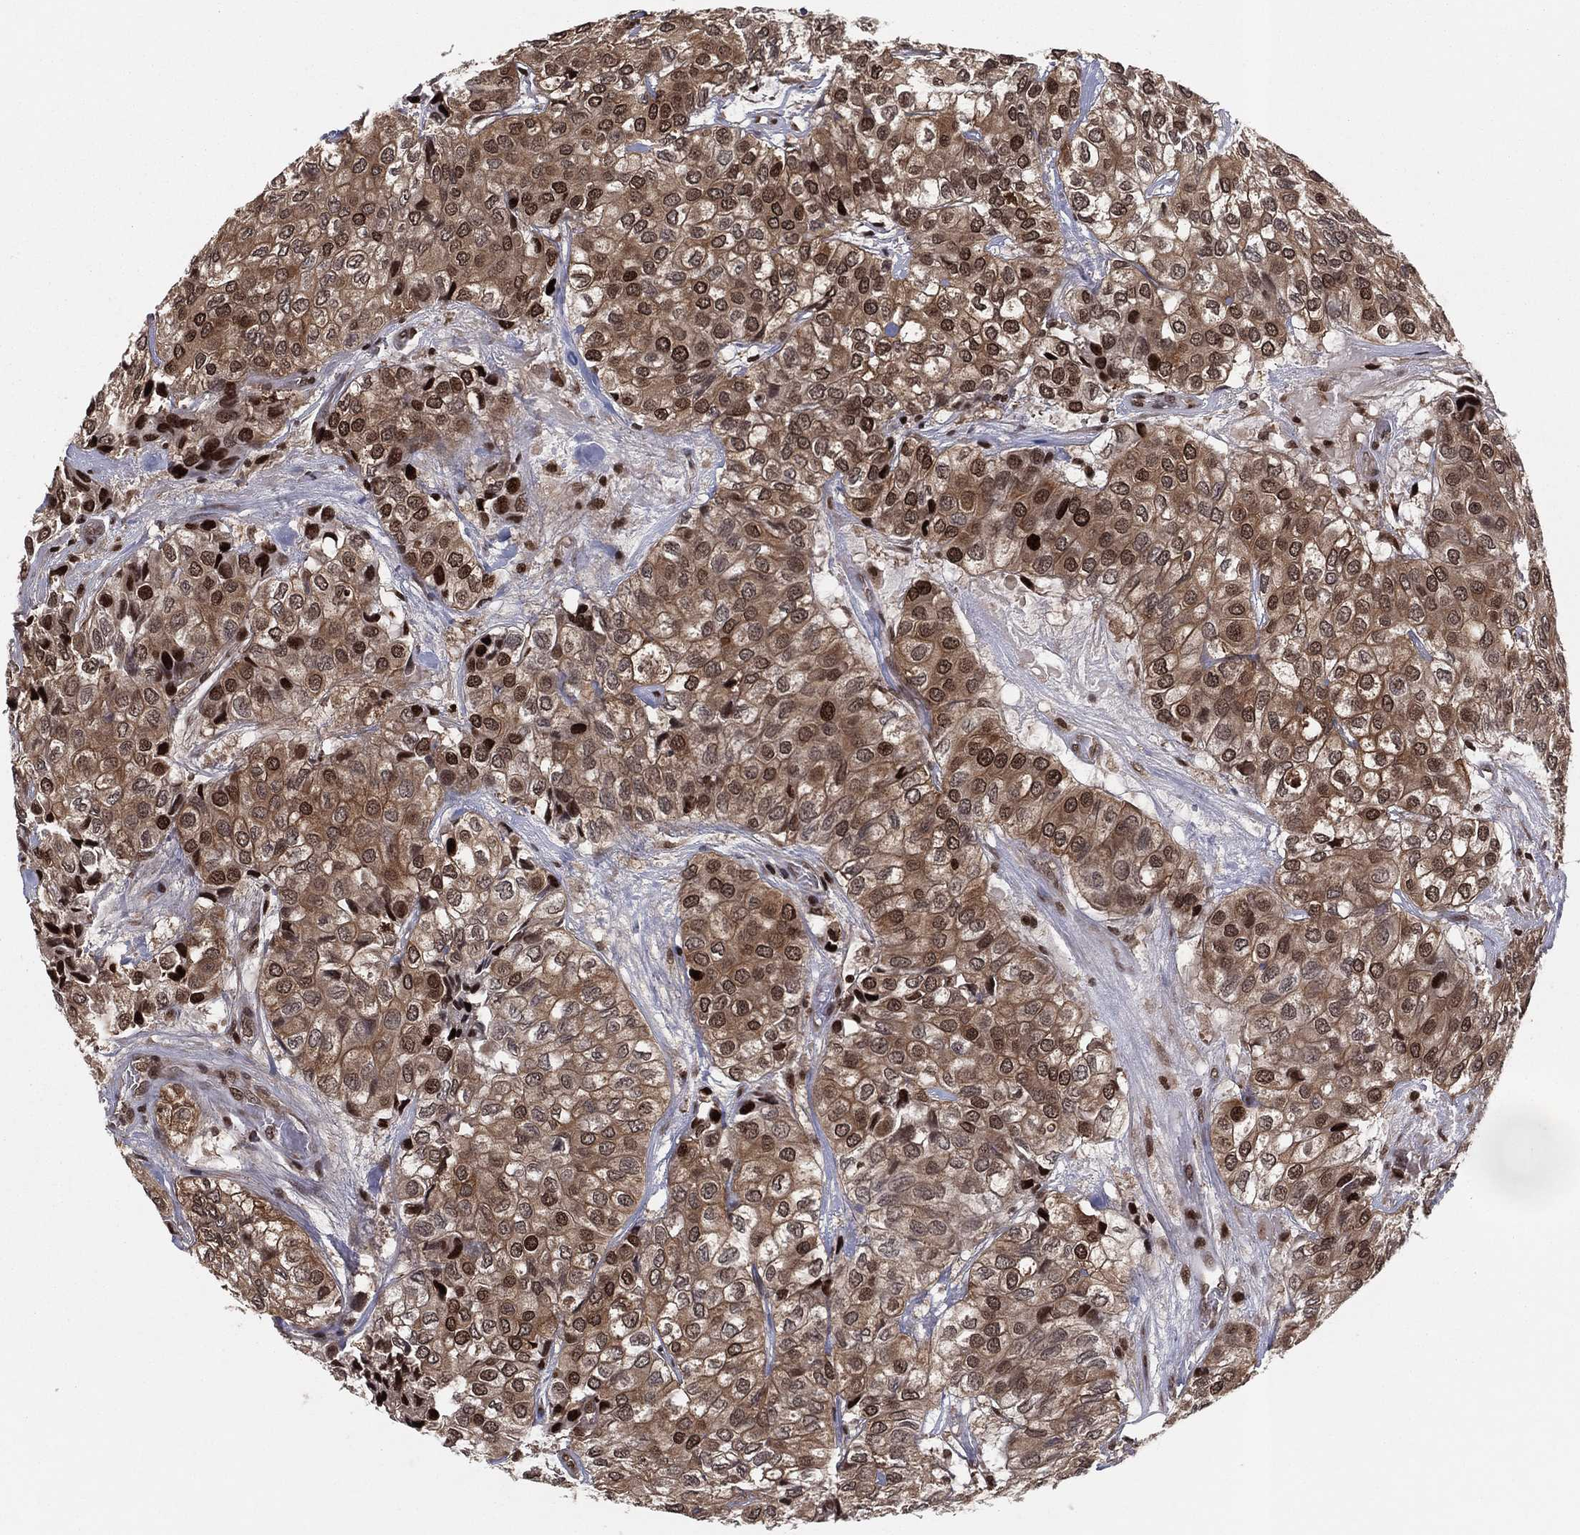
{"staining": {"intensity": "strong", "quantity": ">75%", "location": "cytoplasmic/membranous,nuclear"}, "tissue": "urothelial cancer", "cell_type": "Tumor cells", "image_type": "cancer", "snomed": [{"axis": "morphology", "description": "Urothelial carcinoma, High grade"}, {"axis": "topography", "description": "Urinary bladder"}], "caption": "There is high levels of strong cytoplasmic/membranous and nuclear positivity in tumor cells of urothelial cancer, as demonstrated by immunohistochemical staining (brown color).", "gene": "PSMA1", "patient": {"sex": "male", "age": 73}}